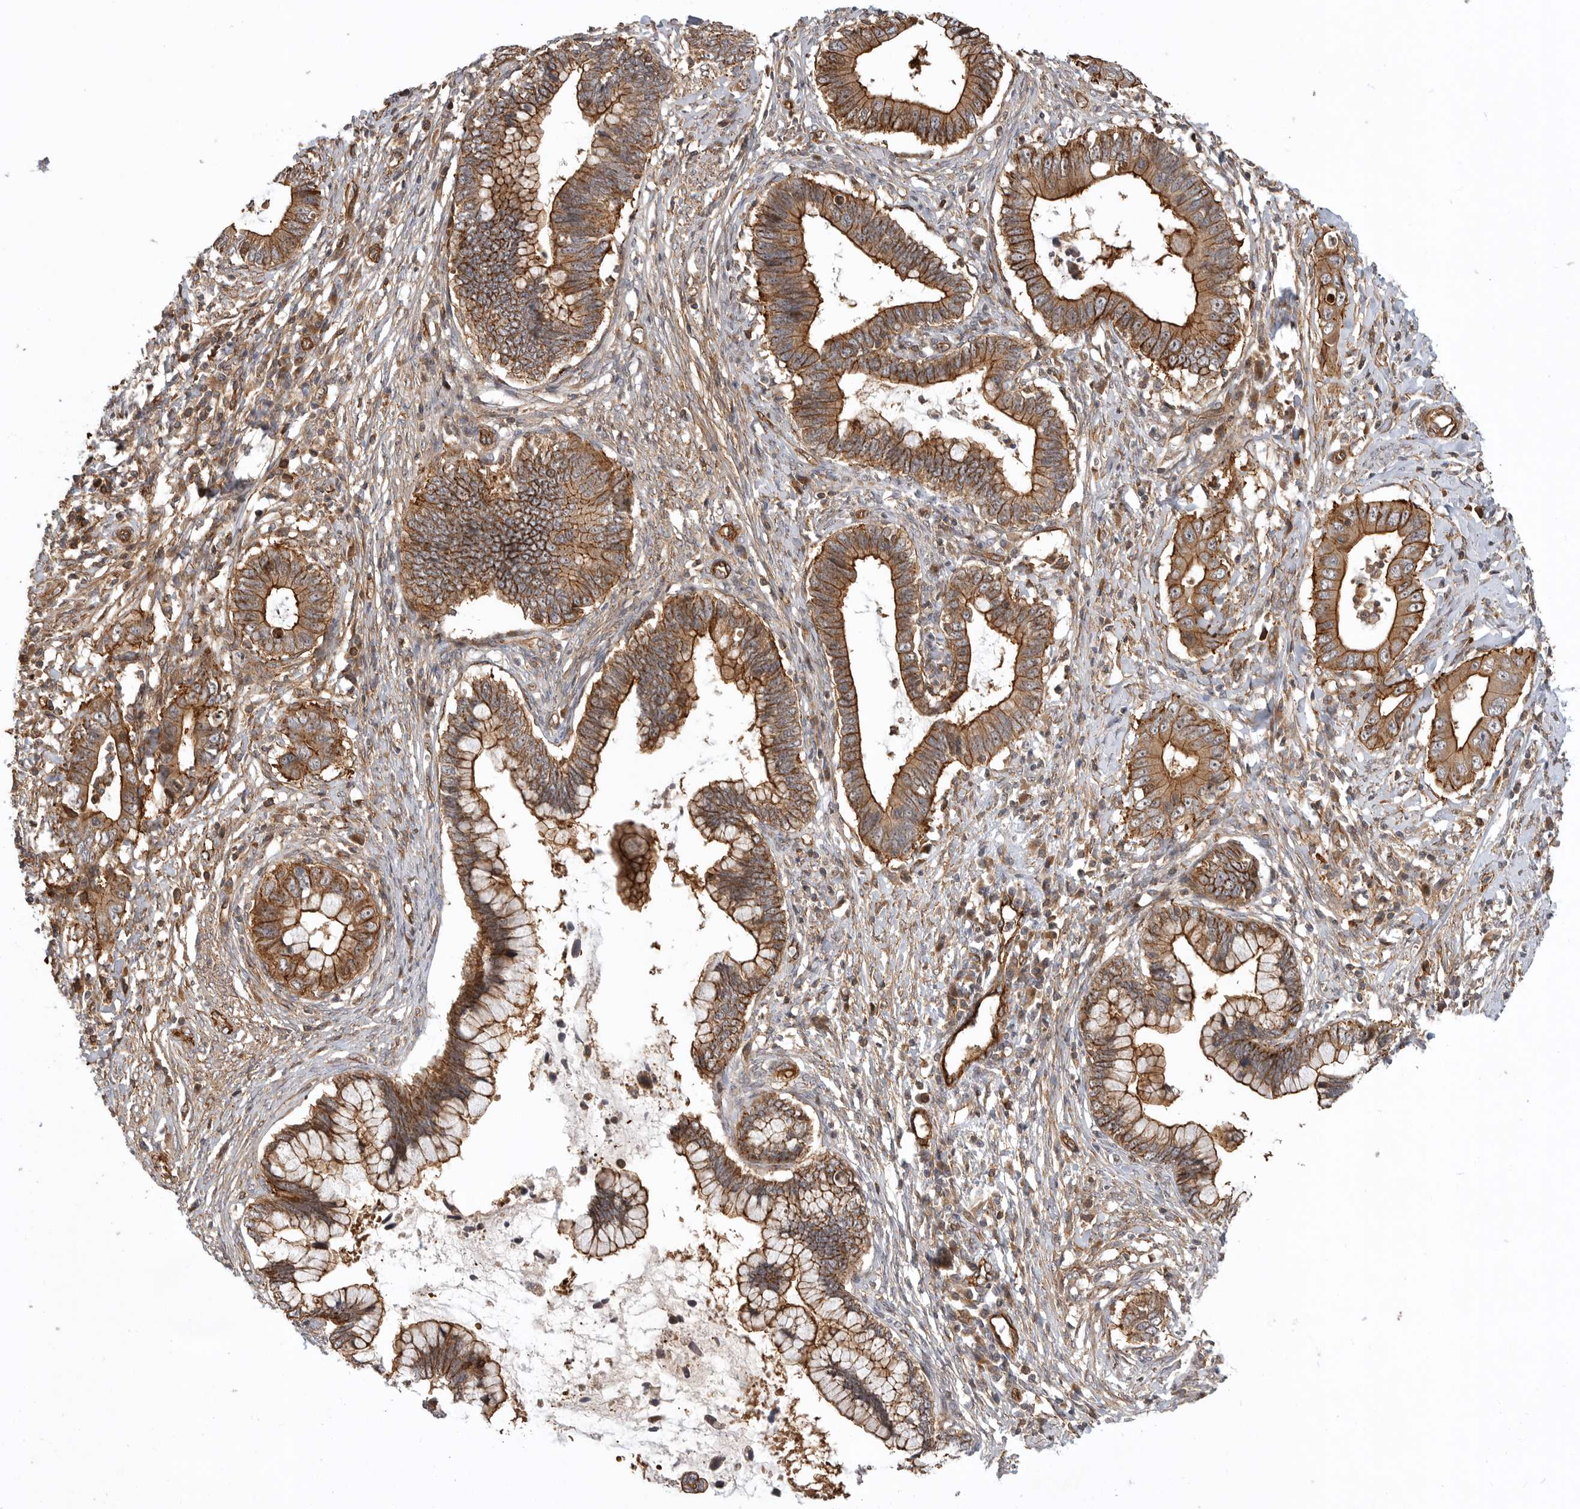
{"staining": {"intensity": "strong", "quantity": ">75%", "location": "cytoplasmic/membranous"}, "tissue": "cervical cancer", "cell_type": "Tumor cells", "image_type": "cancer", "snomed": [{"axis": "morphology", "description": "Adenocarcinoma, NOS"}, {"axis": "topography", "description": "Cervix"}], "caption": "A histopathology image of adenocarcinoma (cervical) stained for a protein exhibits strong cytoplasmic/membranous brown staining in tumor cells. The staining was performed using DAB, with brown indicating positive protein expression. Nuclei are stained blue with hematoxylin.", "gene": "GPATCH2", "patient": {"sex": "female", "age": 44}}